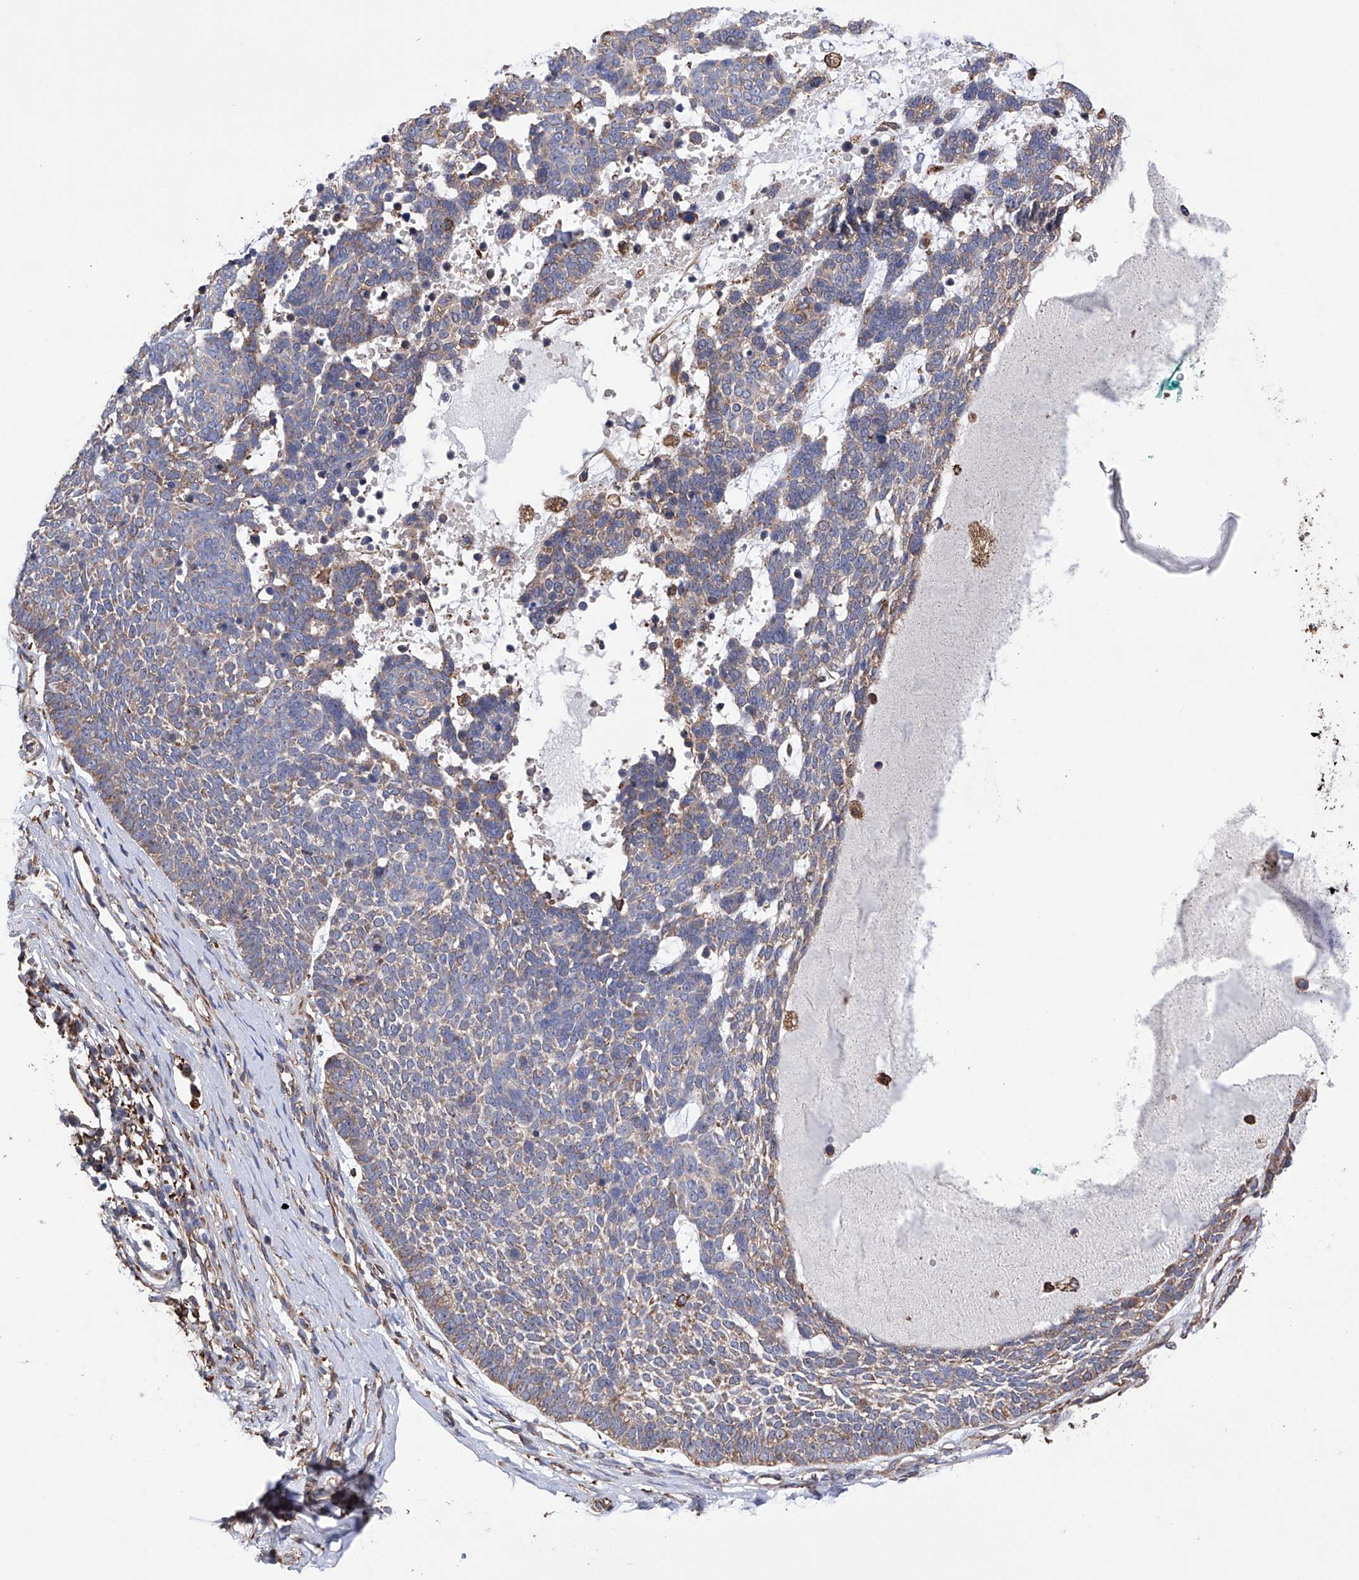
{"staining": {"intensity": "weak", "quantity": "25%-75%", "location": "cytoplasmic/membranous"}, "tissue": "skin cancer", "cell_type": "Tumor cells", "image_type": "cancer", "snomed": [{"axis": "morphology", "description": "Basal cell carcinoma"}, {"axis": "topography", "description": "Skin"}], "caption": "Protein staining of skin basal cell carcinoma tissue reveals weak cytoplasmic/membranous staining in about 25%-75% of tumor cells.", "gene": "DNAH8", "patient": {"sex": "female", "age": 81}}